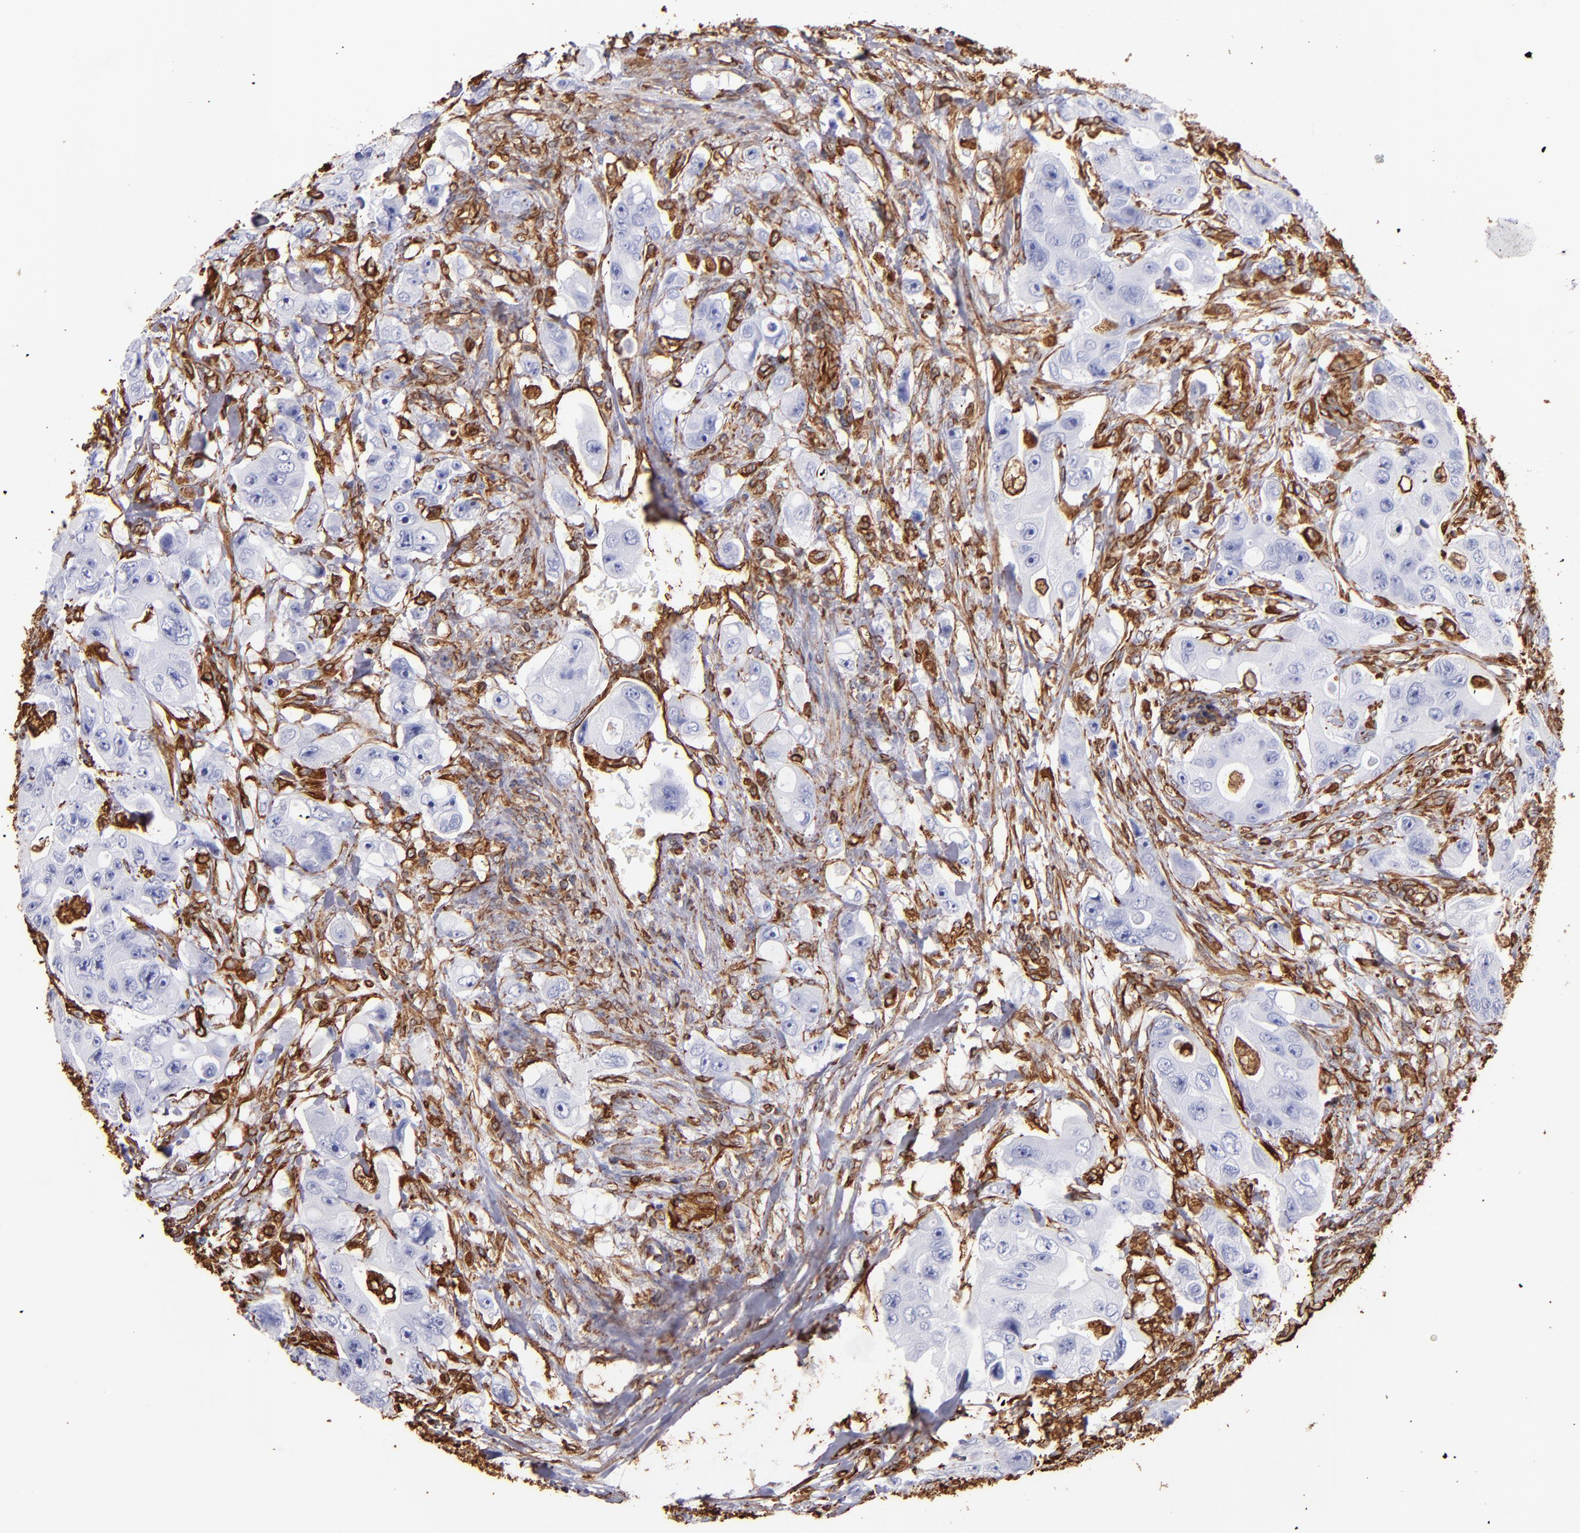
{"staining": {"intensity": "negative", "quantity": "none", "location": "none"}, "tissue": "colorectal cancer", "cell_type": "Tumor cells", "image_type": "cancer", "snomed": [{"axis": "morphology", "description": "Adenocarcinoma, NOS"}, {"axis": "topography", "description": "Colon"}], "caption": "Protein analysis of colorectal cancer (adenocarcinoma) reveals no significant expression in tumor cells. (DAB immunohistochemistry visualized using brightfield microscopy, high magnification).", "gene": "VIM", "patient": {"sex": "female", "age": 46}}